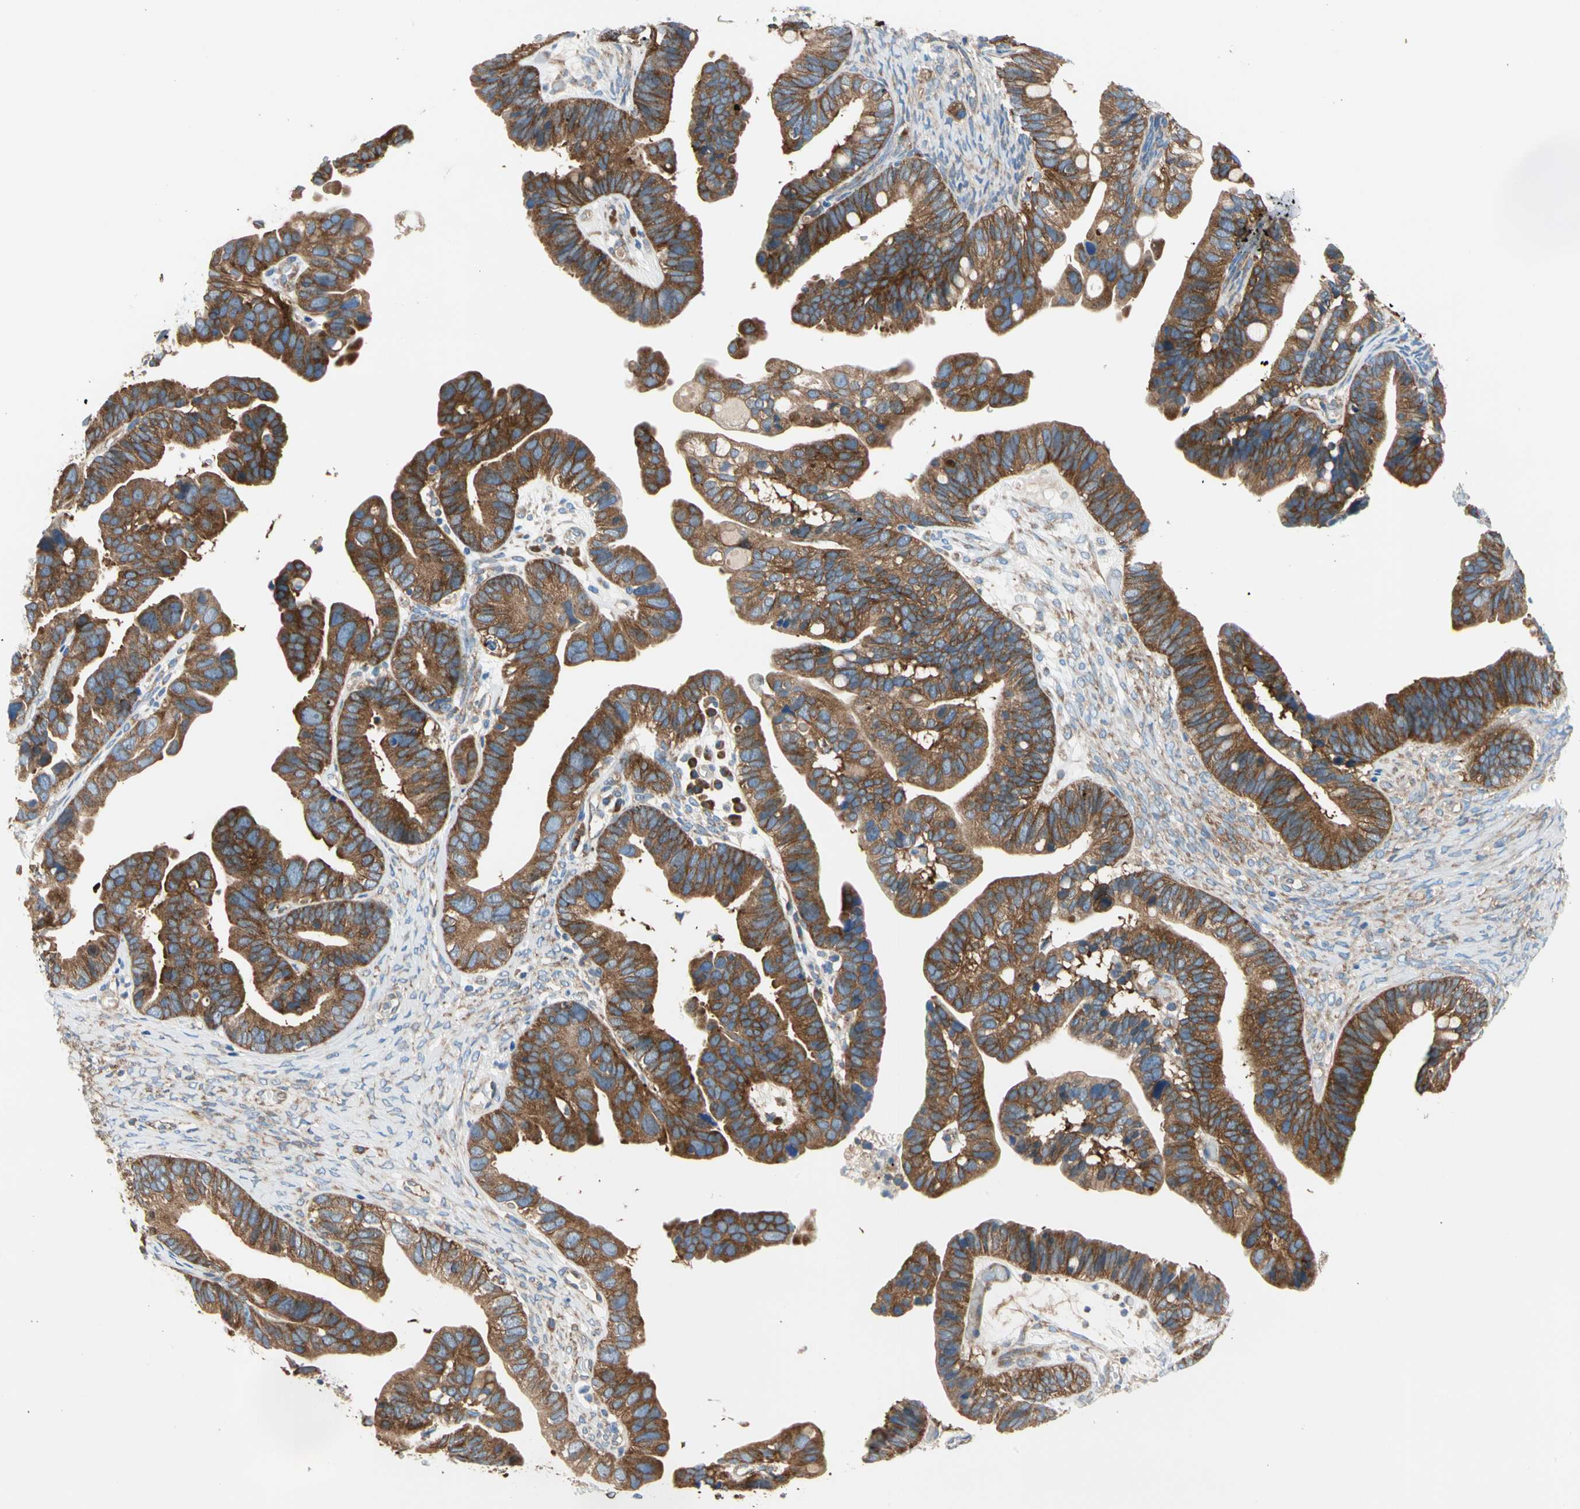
{"staining": {"intensity": "strong", "quantity": ">75%", "location": "cytoplasmic/membranous"}, "tissue": "ovarian cancer", "cell_type": "Tumor cells", "image_type": "cancer", "snomed": [{"axis": "morphology", "description": "Cystadenocarcinoma, serous, NOS"}, {"axis": "topography", "description": "Ovary"}], "caption": "The histopathology image demonstrates staining of ovarian cancer, revealing strong cytoplasmic/membranous protein expression (brown color) within tumor cells. (Stains: DAB in brown, nuclei in blue, Microscopy: brightfield microscopy at high magnification).", "gene": "GPHN", "patient": {"sex": "female", "age": 56}}